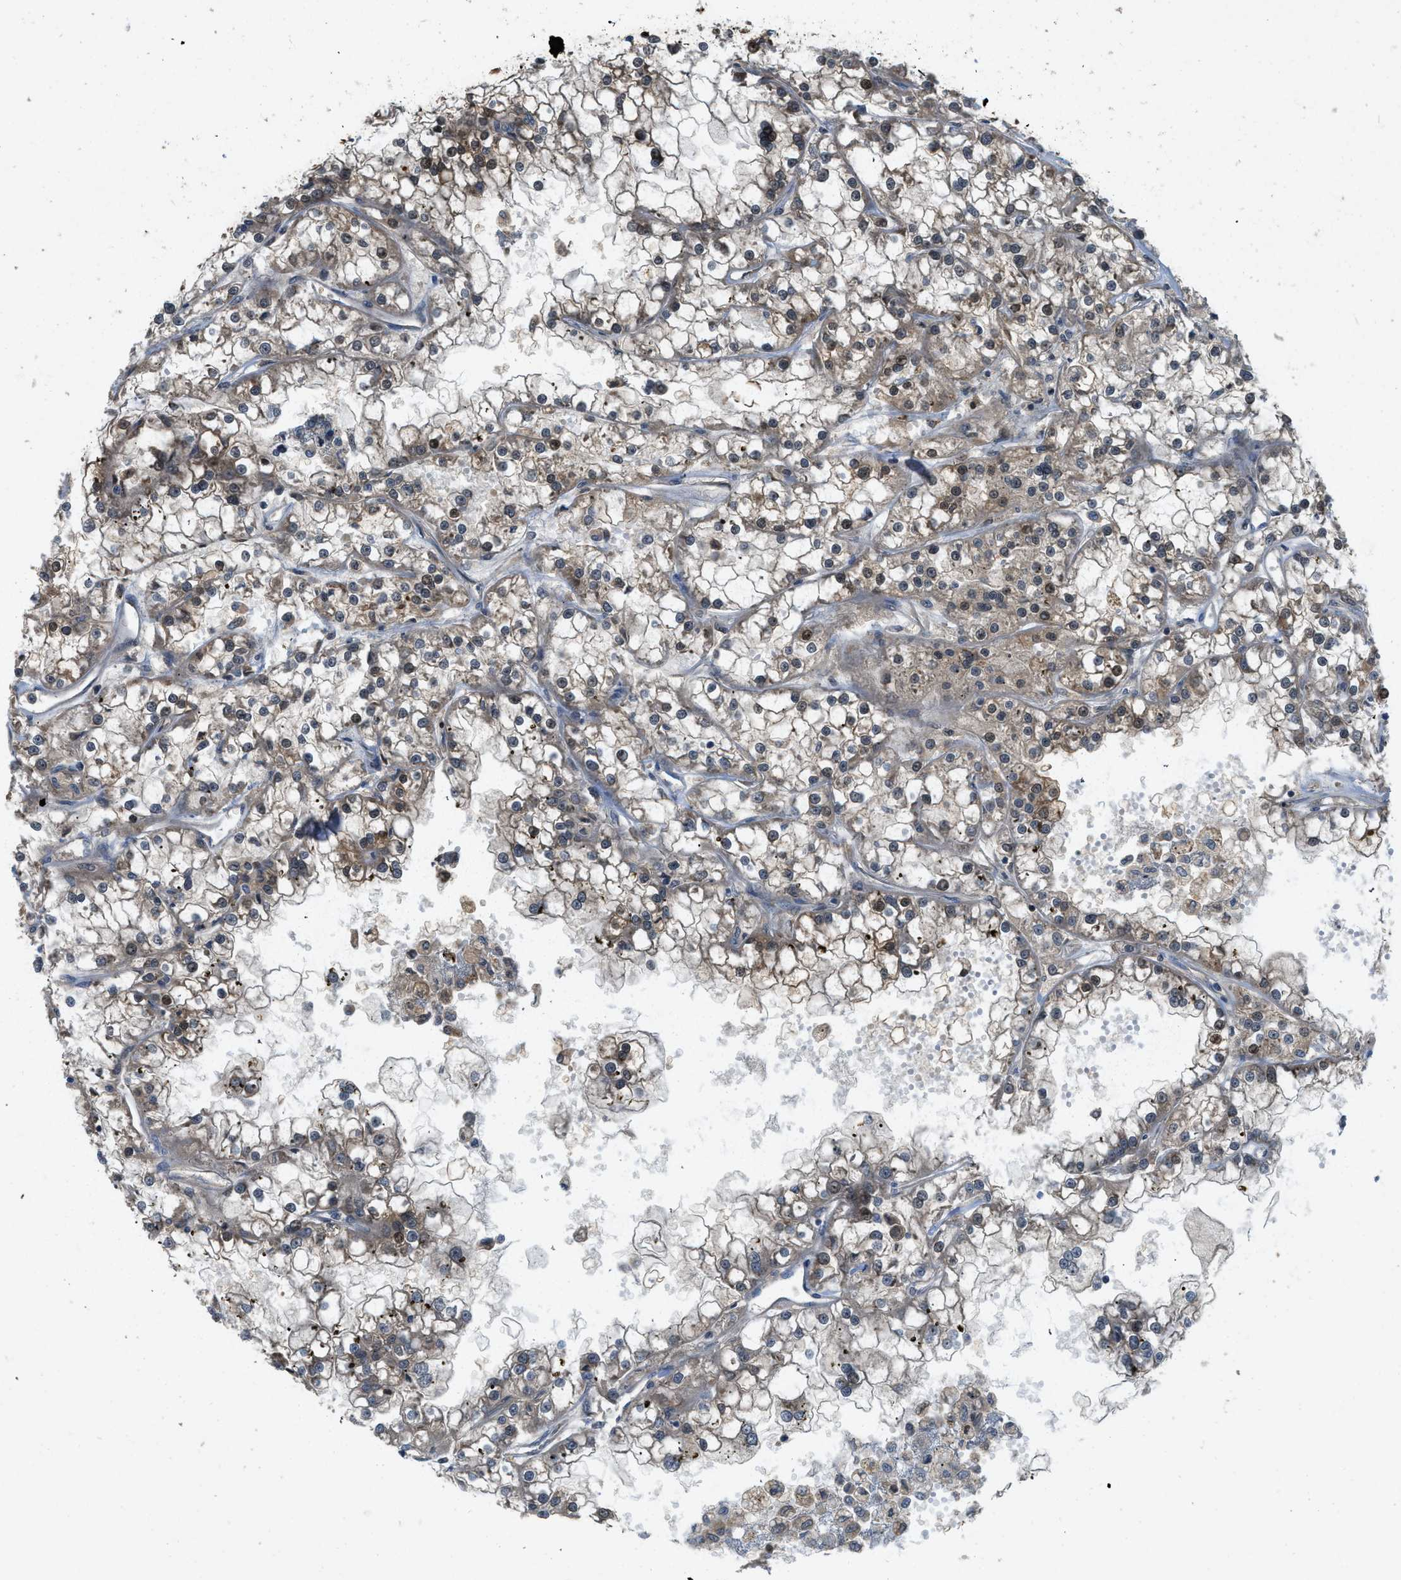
{"staining": {"intensity": "weak", "quantity": "<25%", "location": "cytoplasmic/membranous"}, "tissue": "renal cancer", "cell_type": "Tumor cells", "image_type": "cancer", "snomed": [{"axis": "morphology", "description": "Adenocarcinoma, NOS"}, {"axis": "topography", "description": "Kidney"}], "caption": "A micrograph of adenocarcinoma (renal) stained for a protein demonstrates no brown staining in tumor cells.", "gene": "GPR31", "patient": {"sex": "female", "age": 52}}